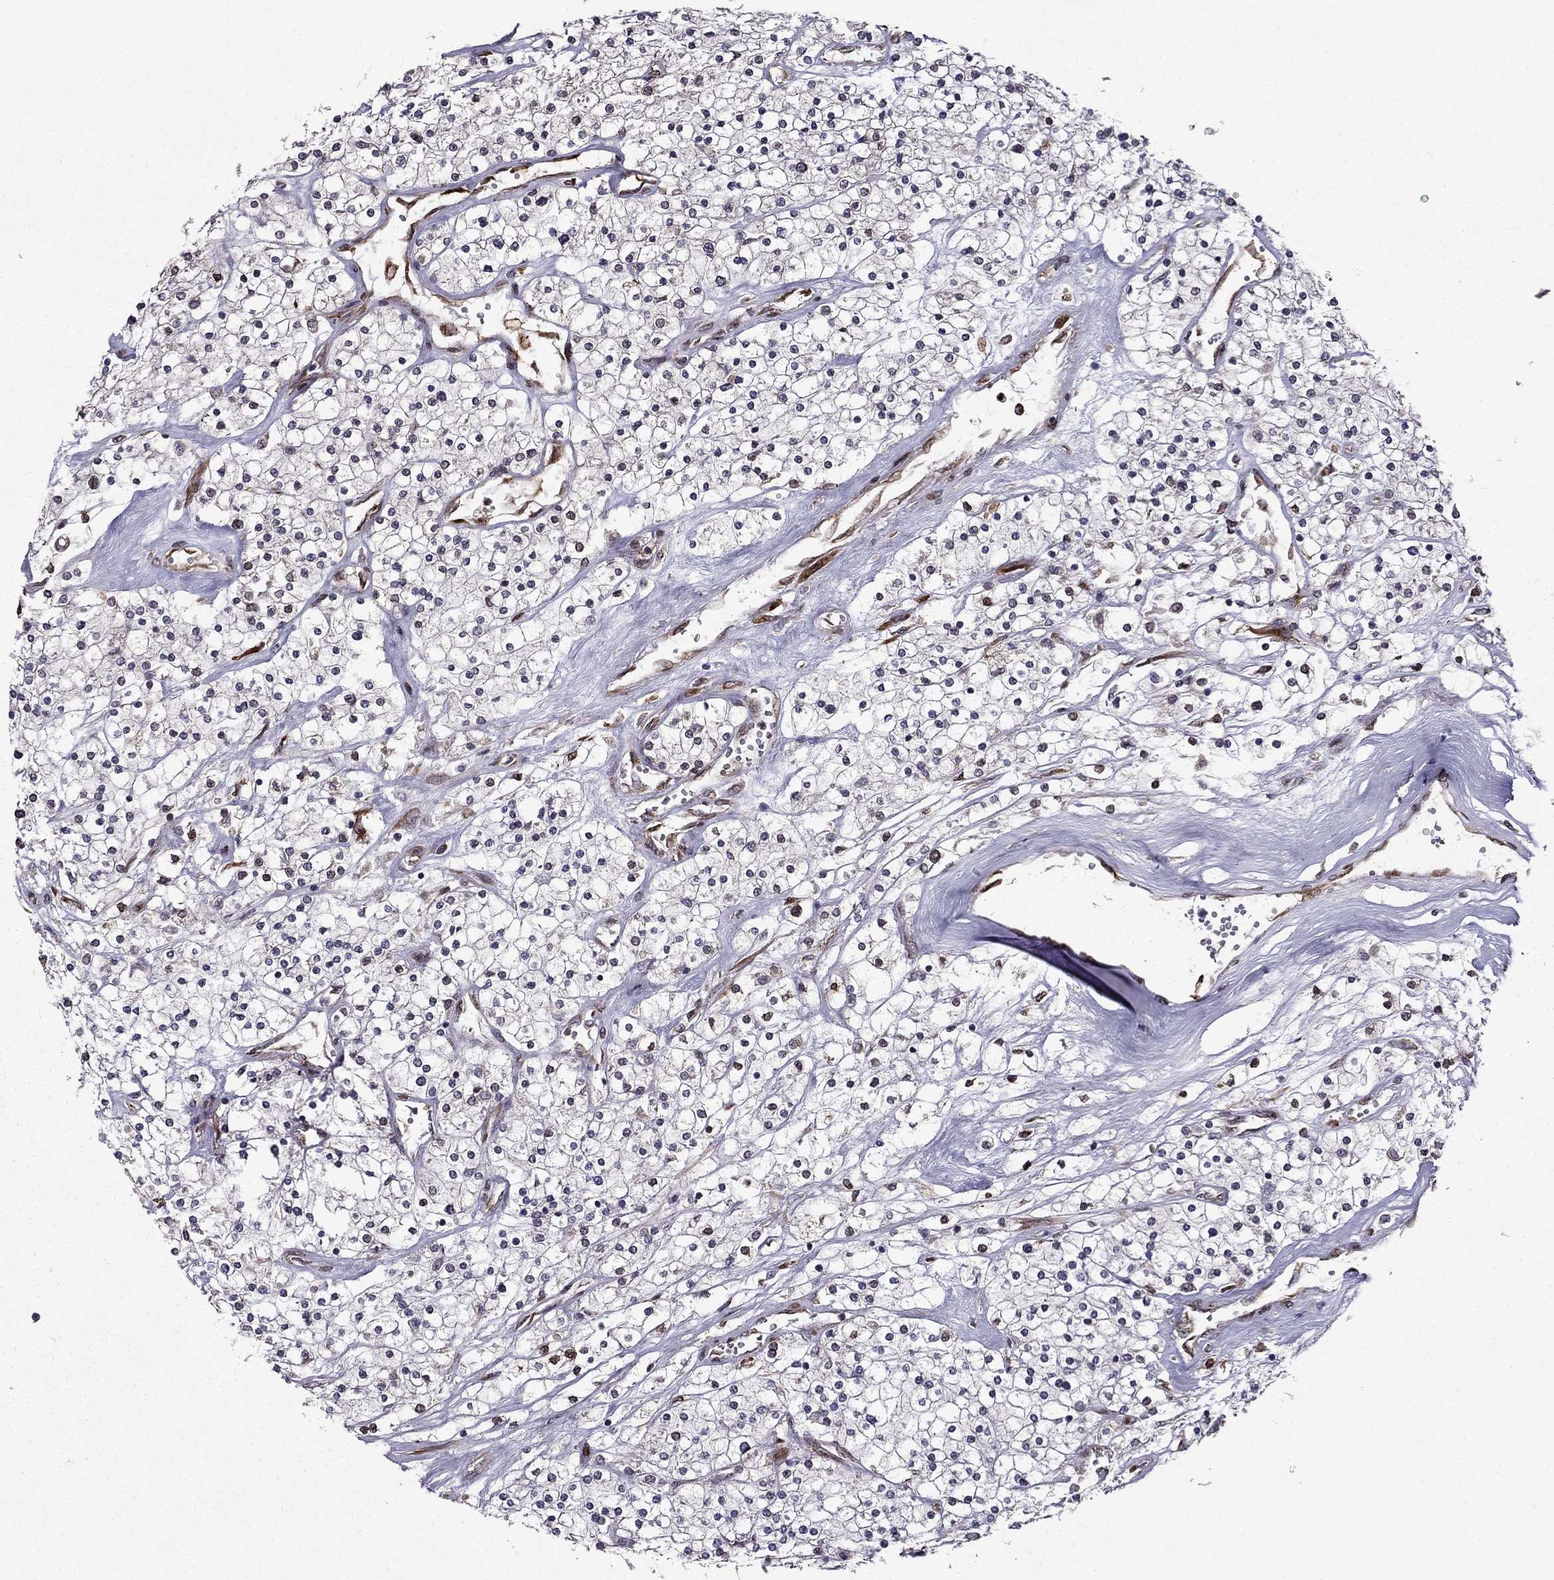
{"staining": {"intensity": "negative", "quantity": "none", "location": "none"}, "tissue": "renal cancer", "cell_type": "Tumor cells", "image_type": "cancer", "snomed": [{"axis": "morphology", "description": "Adenocarcinoma, NOS"}, {"axis": "topography", "description": "Kidney"}], "caption": "Protein analysis of adenocarcinoma (renal) shows no significant expression in tumor cells.", "gene": "IKBIP", "patient": {"sex": "male", "age": 80}}